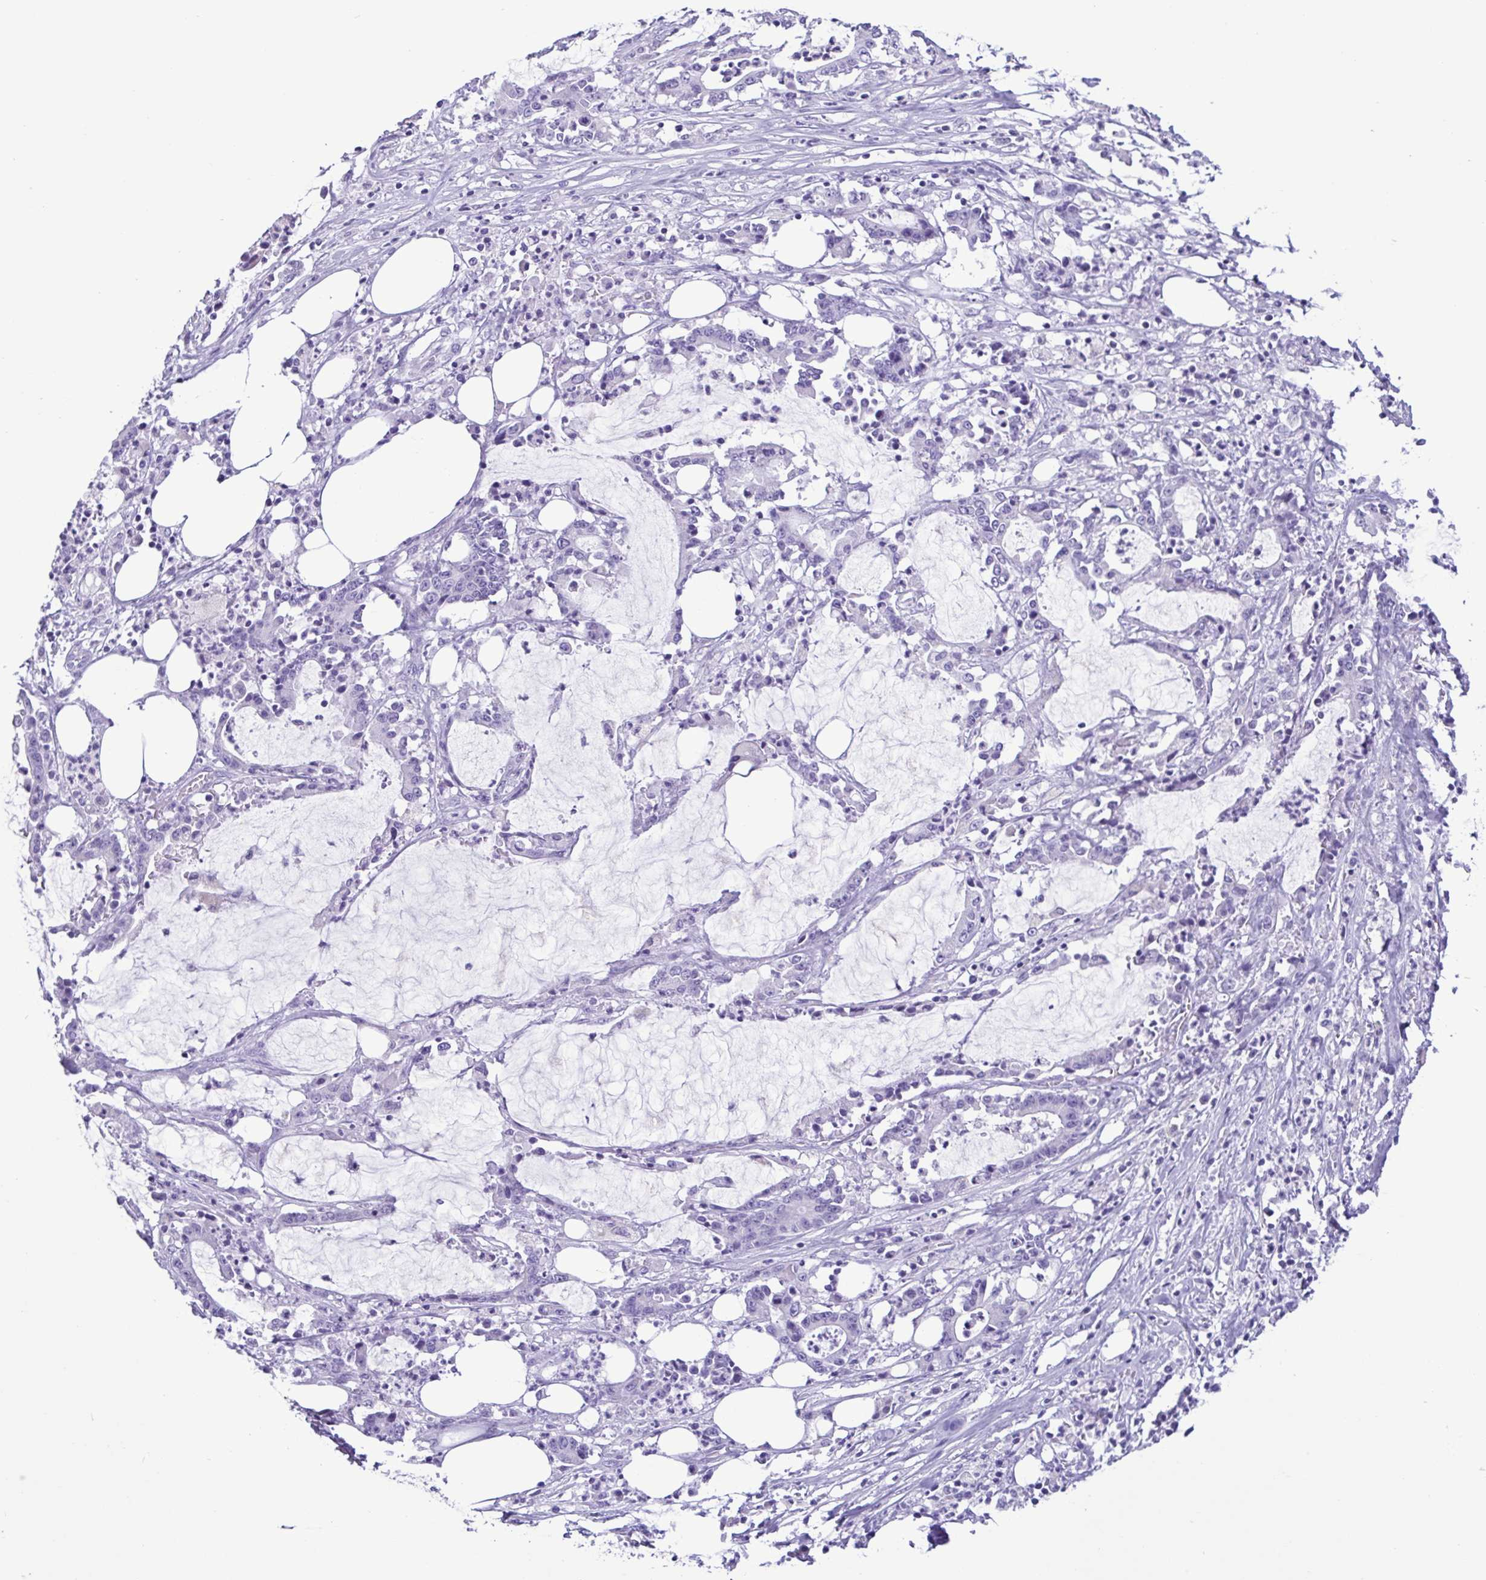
{"staining": {"intensity": "negative", "quantity": "none", "location": "none"}, "tissue": "stomach cancer", "cell_type": "Tumor cells", "image_type": "cancer", "snomed": [{"axis": "morphology", "description": "Adenocarcinoma, NOS"}, {"axis": "topography", "description": "Stomach, upper"}], "caption": "Tumor cells show no significant positivity in stomach adenocarcinoma. The staining is performed using DAB brown chromogen with nuclei counter-stained in using hematoxylin.", "gene": "SPATA16", "patient": {"sex": "male", "age": 68}}